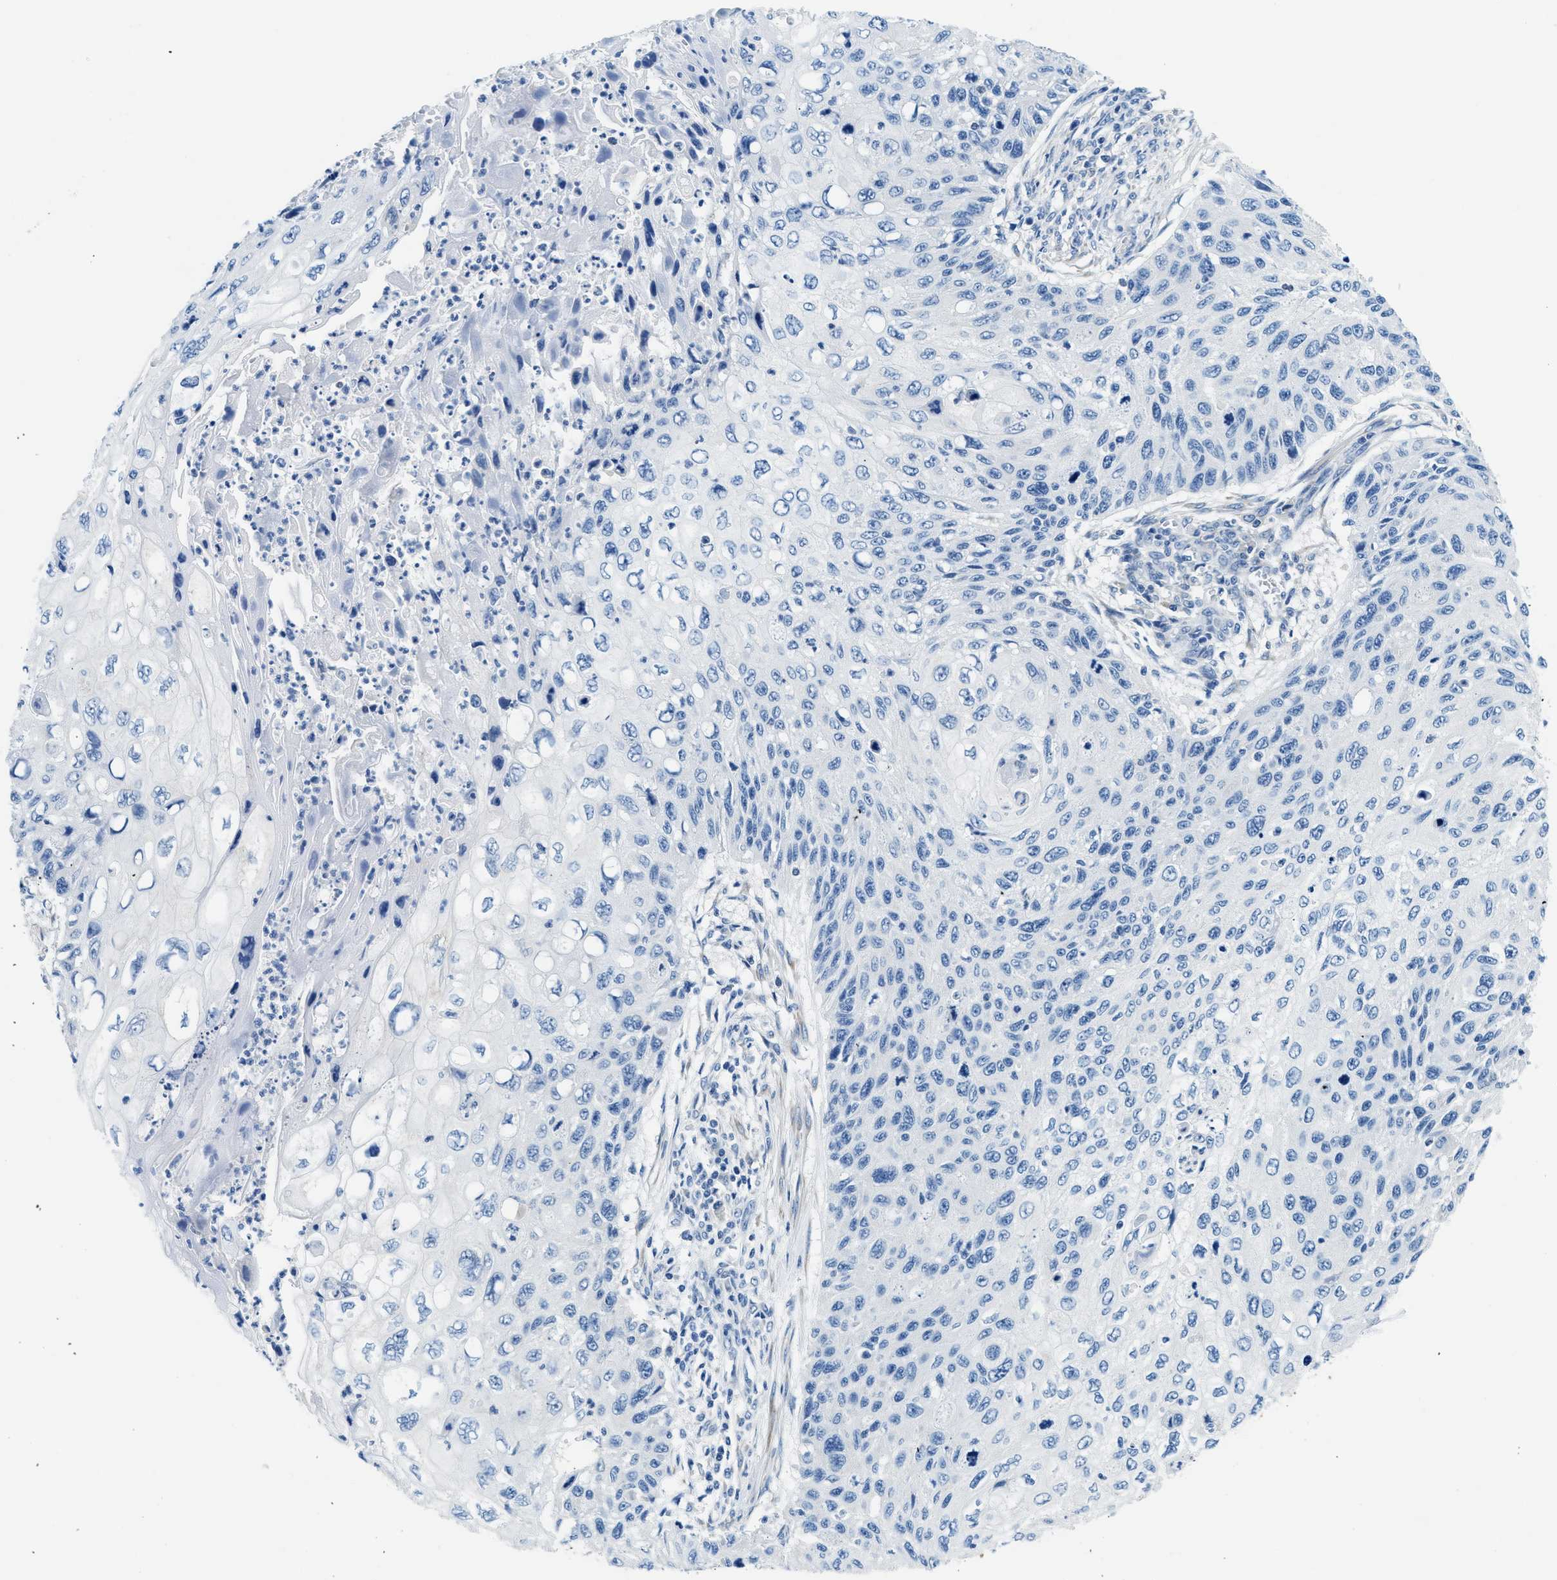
{"staining": {"intensity": "negative", "quantity": "none", "location": "none"}, "tissue": "cervical cancer", "cell_type": "Tumor cells", "image_type": "cancer", "snomed": [{"axis": "morphology", "description": "Squamous cell carcinoma, NOS"}, {"axis": "topography", "description": "Cervix"}], "caption": "A high-resolution histopathology image shows immunohistochemistry staining of cervical squamous cell carcinoma, which exhibits no significant positivity in tumor cells.", "gene": "CLDN18", "patient": {"sex": "female", "age": 70}}